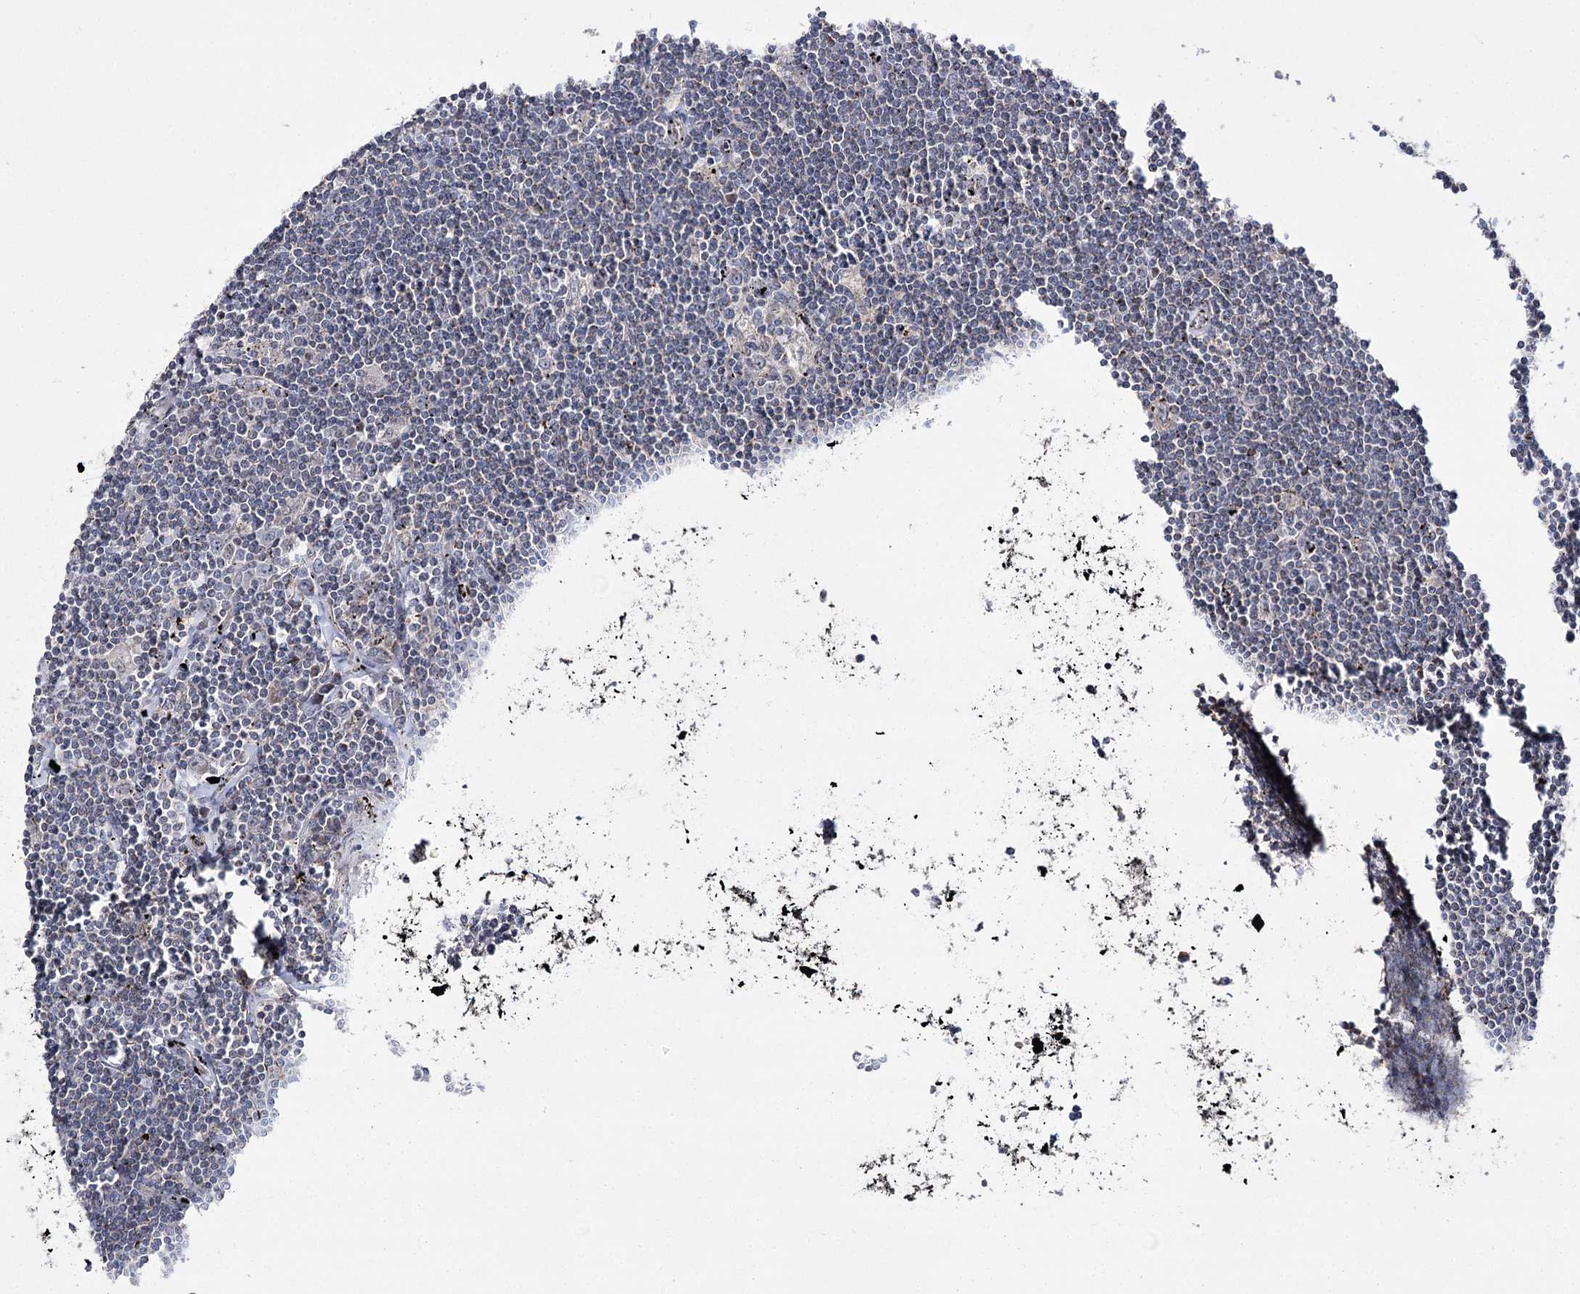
{"staining": {"intensity": "negative", "quantity": "none", "location": "none"}, "tissue": "lymphoma", "cell_type": "Tumor cells", "image_type": "cancer", "snomed": [{"axis": "morphology", "description": "Malignant lymphoma, non-Hodgkin's type, Low grade"}, {"axis": "topography", "description": "Spleen"}], "caption": "Immunohistochemical staining of human lymphoma demonstrates no significant expression in tumor cells.", "gene": "NADK2", "patient": {"sex": "male", "age": 76}}